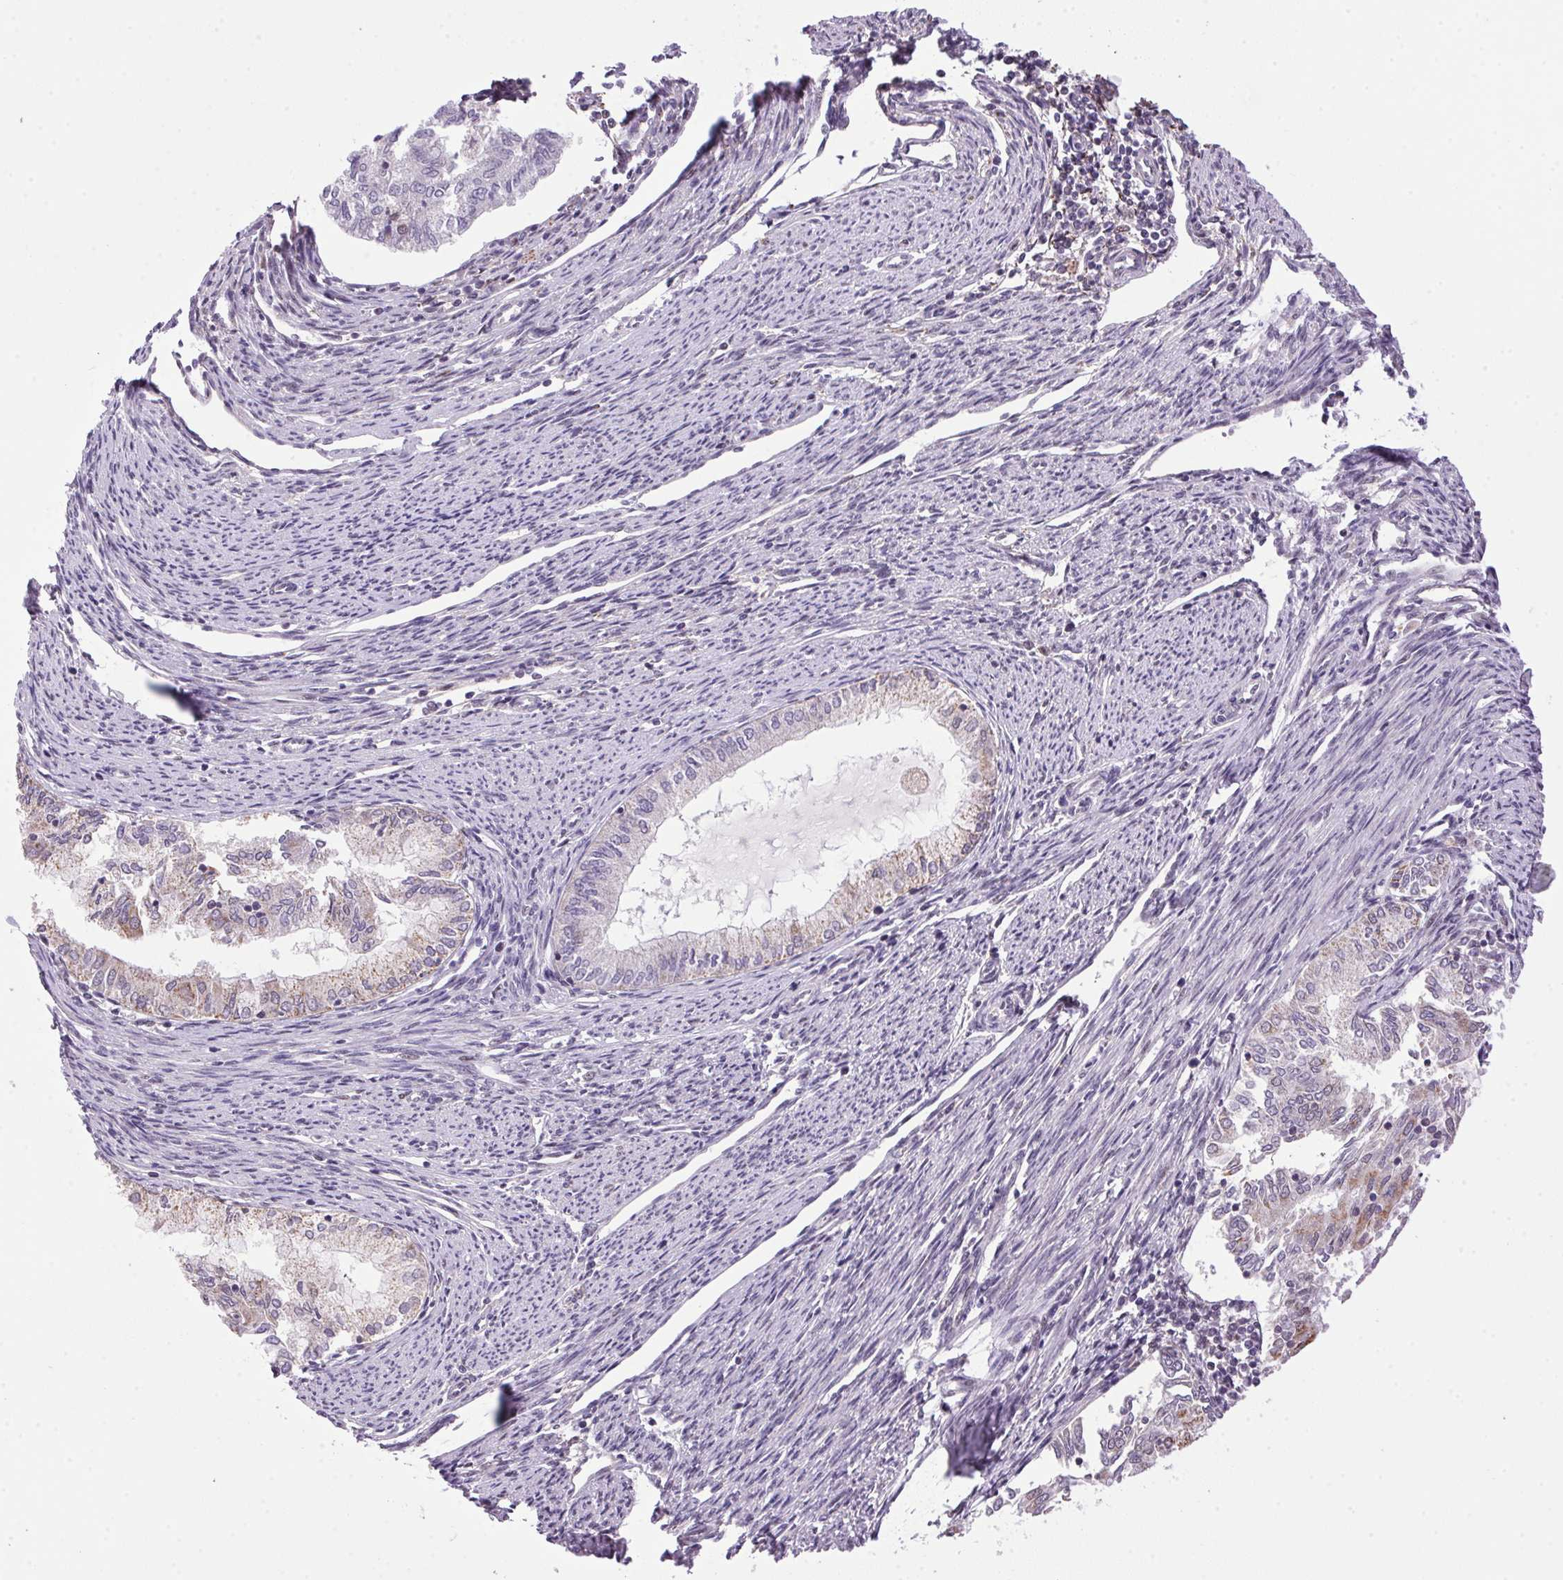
{"staining": {"intensity": "weak", "quantity": "<25%", "location": "cytoplasmic/membranous"}, "tissue": "endometrial cancer", "cell_type": "Tumor cells", "image_type": "cancer", "snomed": [{"axis": "morphology", "description": "Adenocarcinoma, NOS"}, {"axis": "topography", "description": "Endometrium"}], "caption": "Endometrial cancer stained for a protein using IHC demonstrates no staining tumor cells.", "gene": "AKR1E2", "patient": {"sex": "female", "age": 79}}